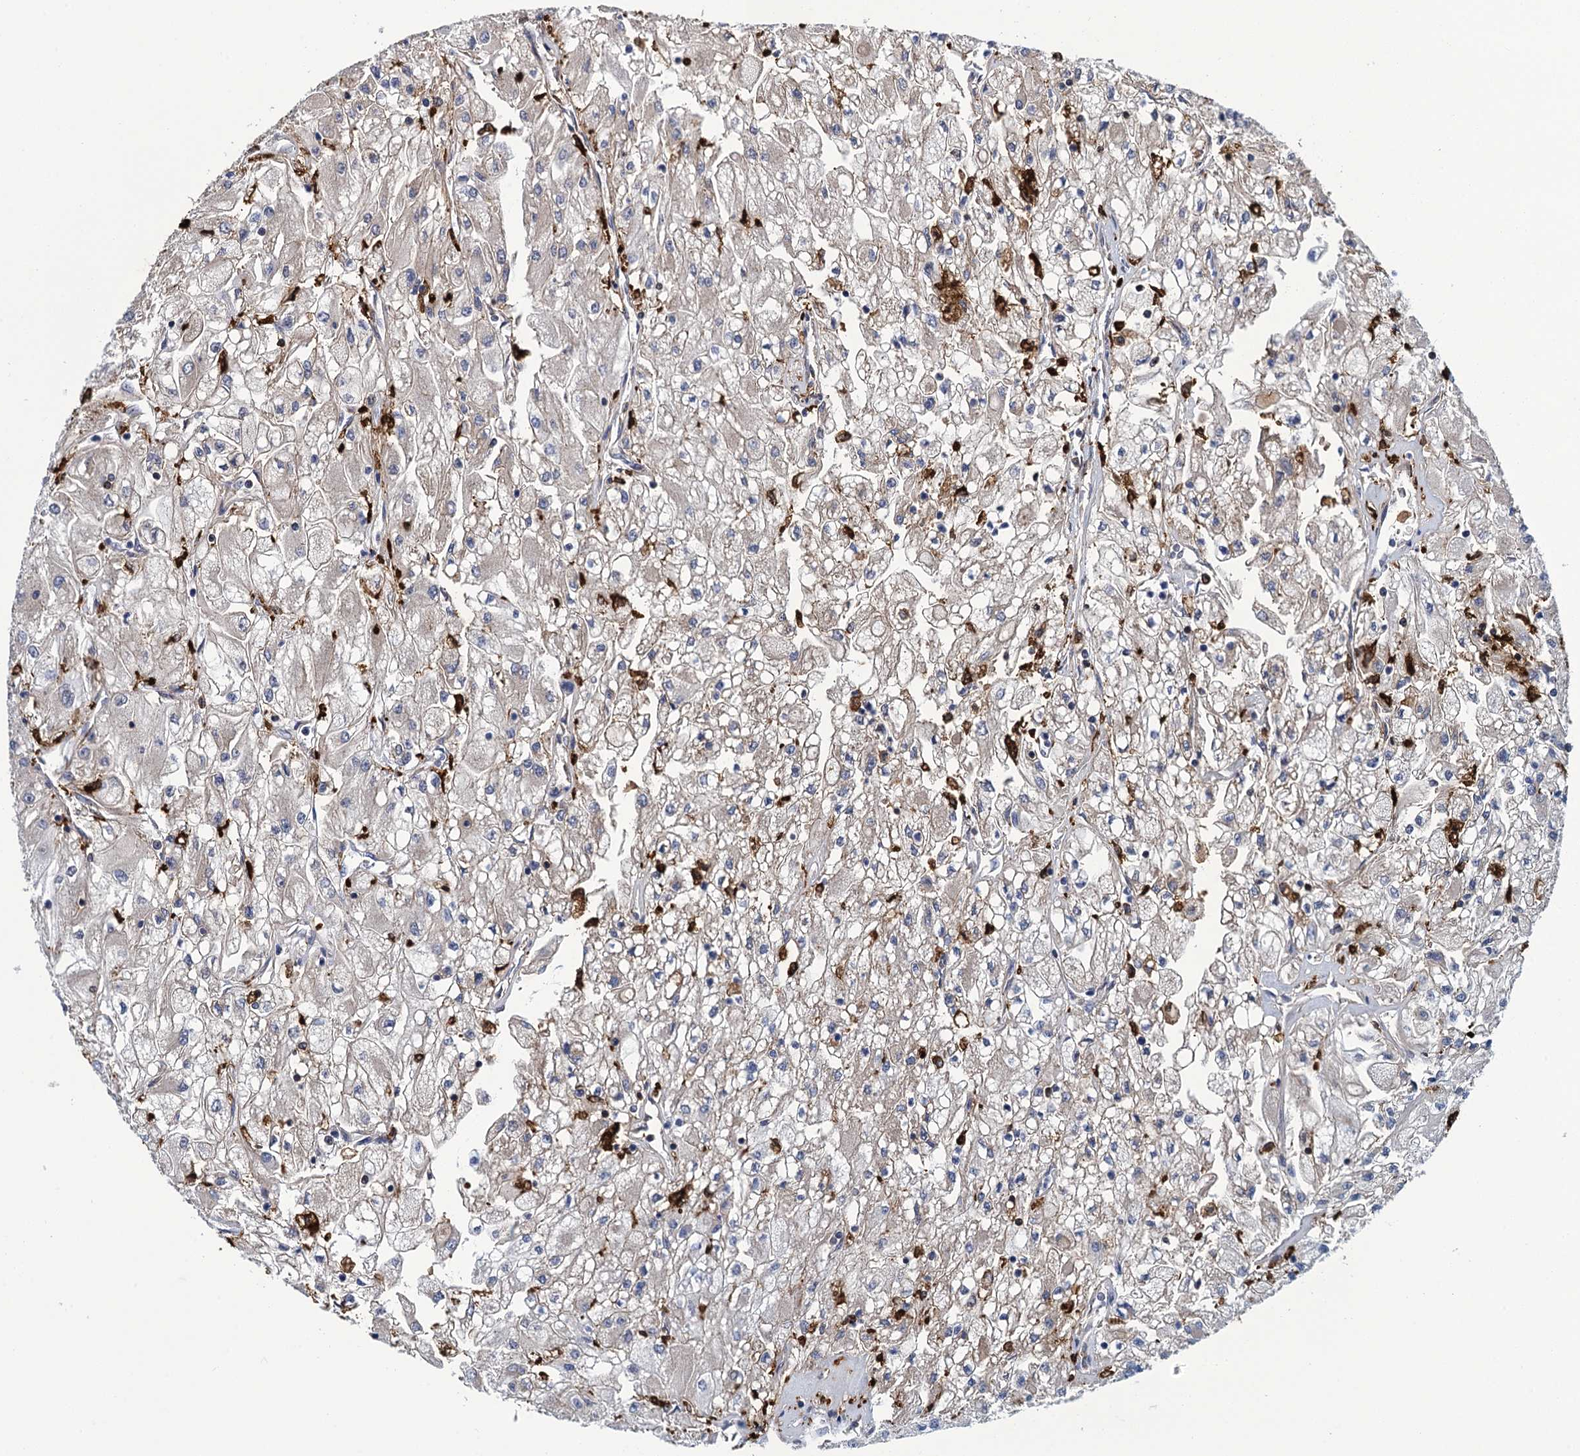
{"staining": {"intensity": "negative", "quantity": "none", "location": "none"}, "tissue": "renal cancer", "cell_type": "Tumor cells", "image_type": "cancer", "snomed": [{"axis": "morphology", "description": "Adenocarcinoma, NOS"}, {"axis": "topography", "description": "Kidney"}], "caption": "Tumor cells are negative for protein expression in human renal adenocarcinoma.", "gene": "DNHD1", "patient": {"sex": "male", "age": 80}}